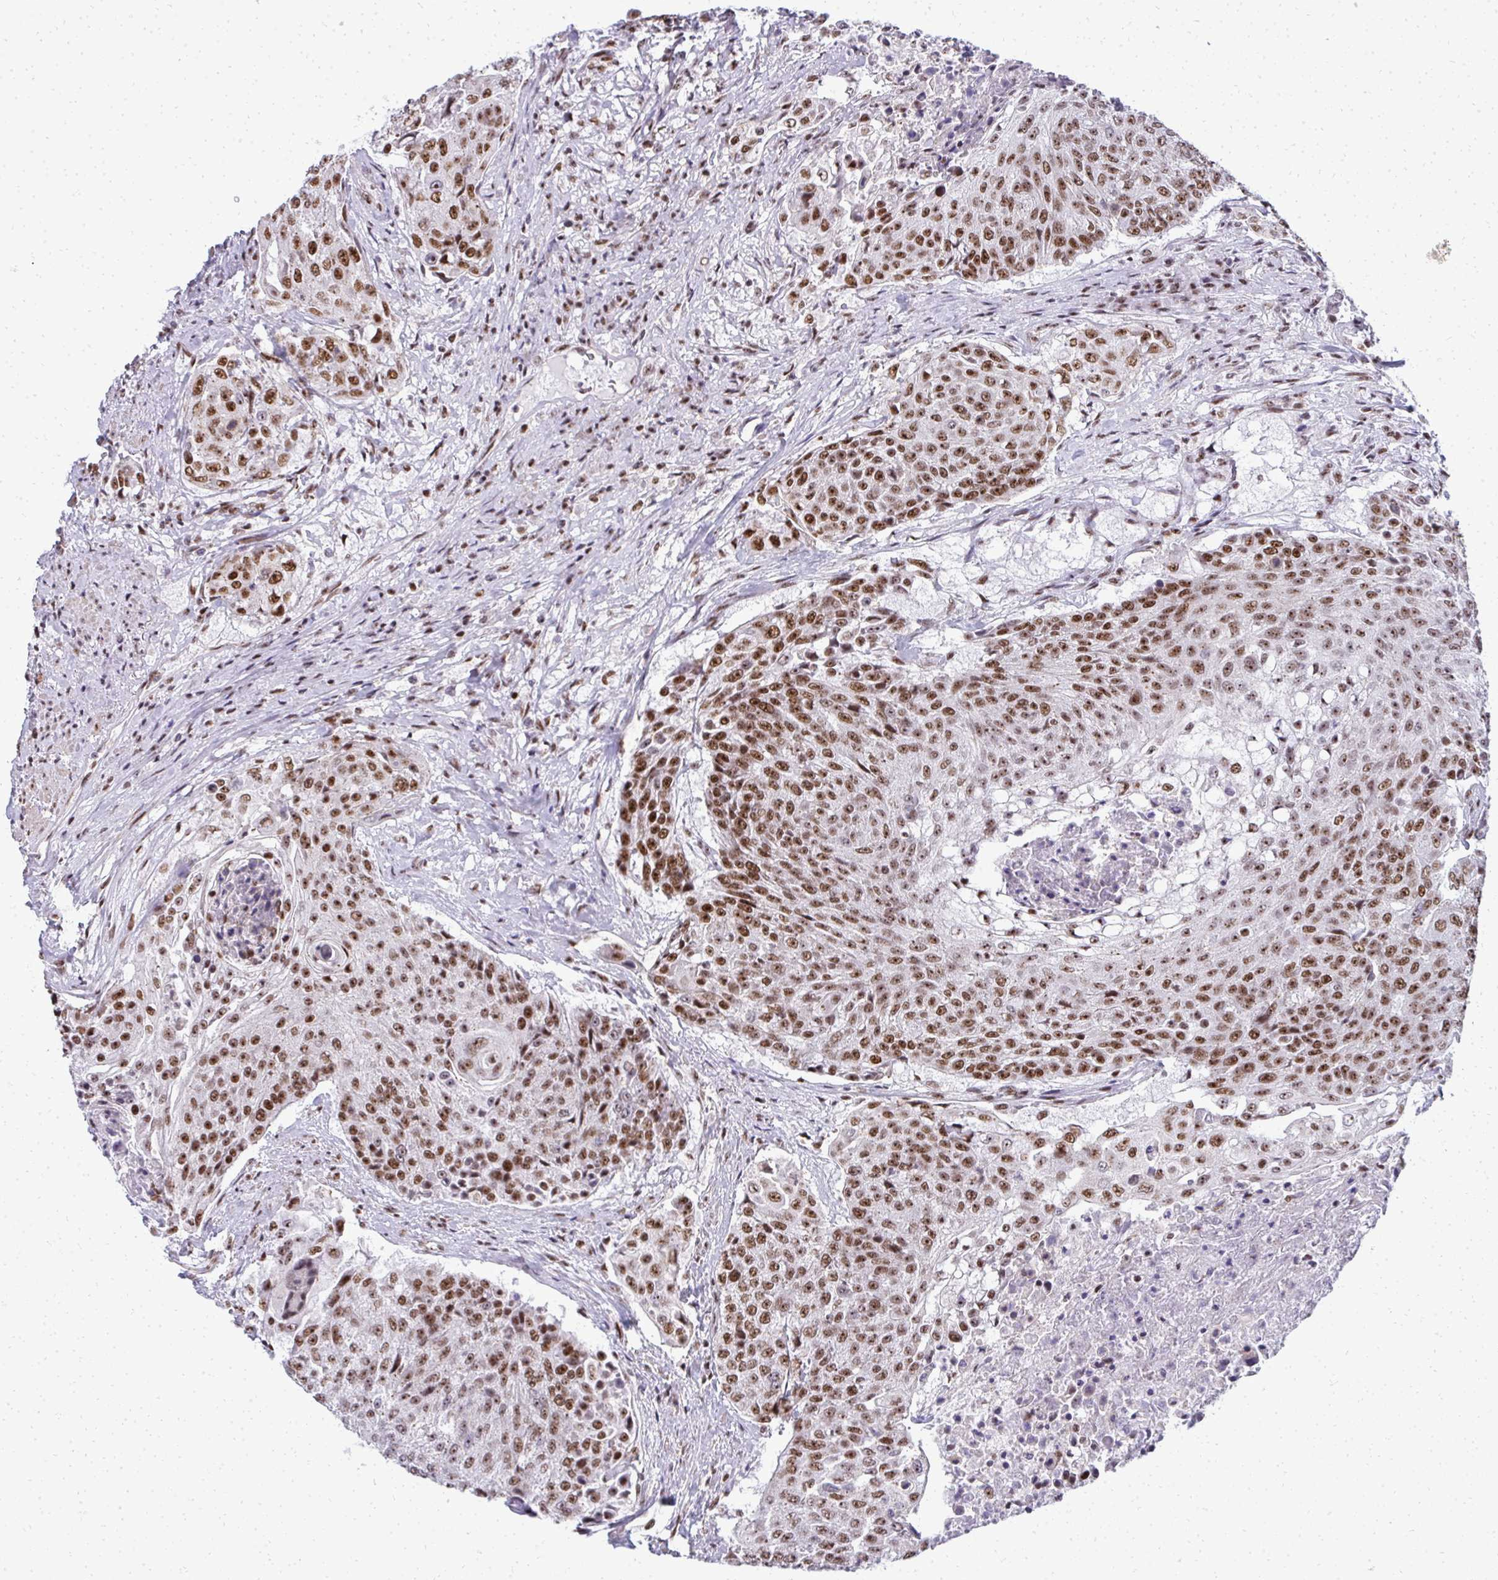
{"staining": {"intensity": "moderate", "quantity": ">75%", "location": "nuclear"}, "tissue": "urothelial cancer", "cell_type": "Tumor cells", "image_type": "cancer", "snomed": [{"axis": "morphology", "description": "Urothelial carcinoma, High grade"}, {"axis": "topography", "description": "Urinary bladder"}], "caption": "DAB immunohistochemical staining of human urothelial cancer demonstrates moderate nuclear protein staining in about >75% of tumor cells.", "gene": "SIRT7", "patient": {"sex": "female", "age": 63}}